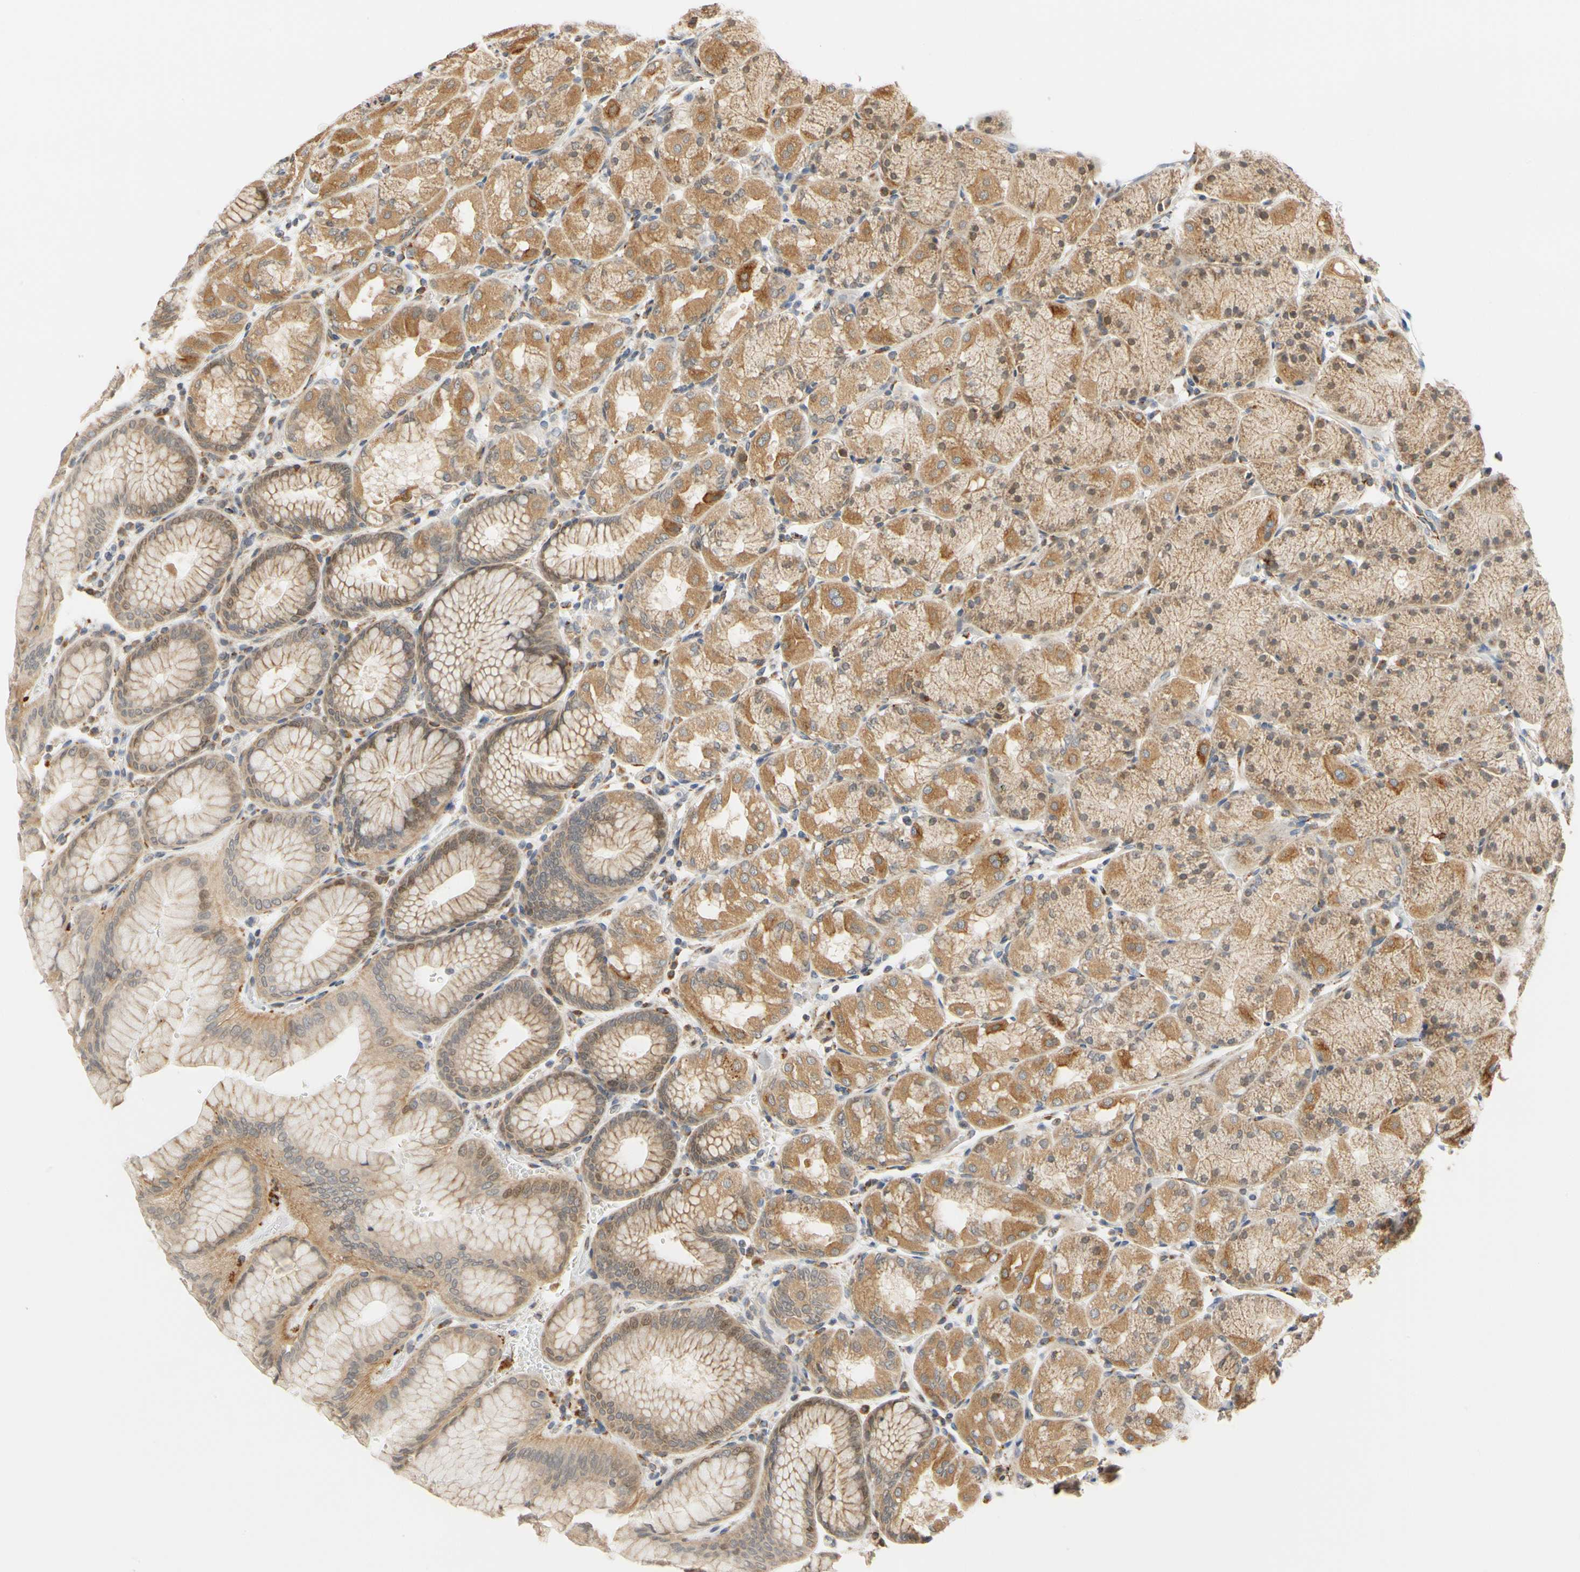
{"staining": {"intensity": "moderate", "quantity": ">75%", "location": "cytoplasmic/membranous,nuclear"}, "tissue": "stomach", "cell_type": "Glandular cells", "image_type": "normal", "snomed": [{"axis": "morphology", "description": "Normal tissue, NOS"}, {"axis": "topography", "description": "Stomach, upper"}, {"axis": "topography", "description": "Stomach"}], "caption": "Immunohistochemistry (IHC) micrograph of unremarkable stomach: human stomach stained using immunohistochemistry (IHC) demonstrates medium levels of moderate protein expression localized specifically in the cytoplasmic/membranous,nuclear of glandular cells, appearing as a cytoplasmic/membranous,nuclear brown color.", "gene": "SFXN3", "patient": {"sex": "male", "age": 76}}